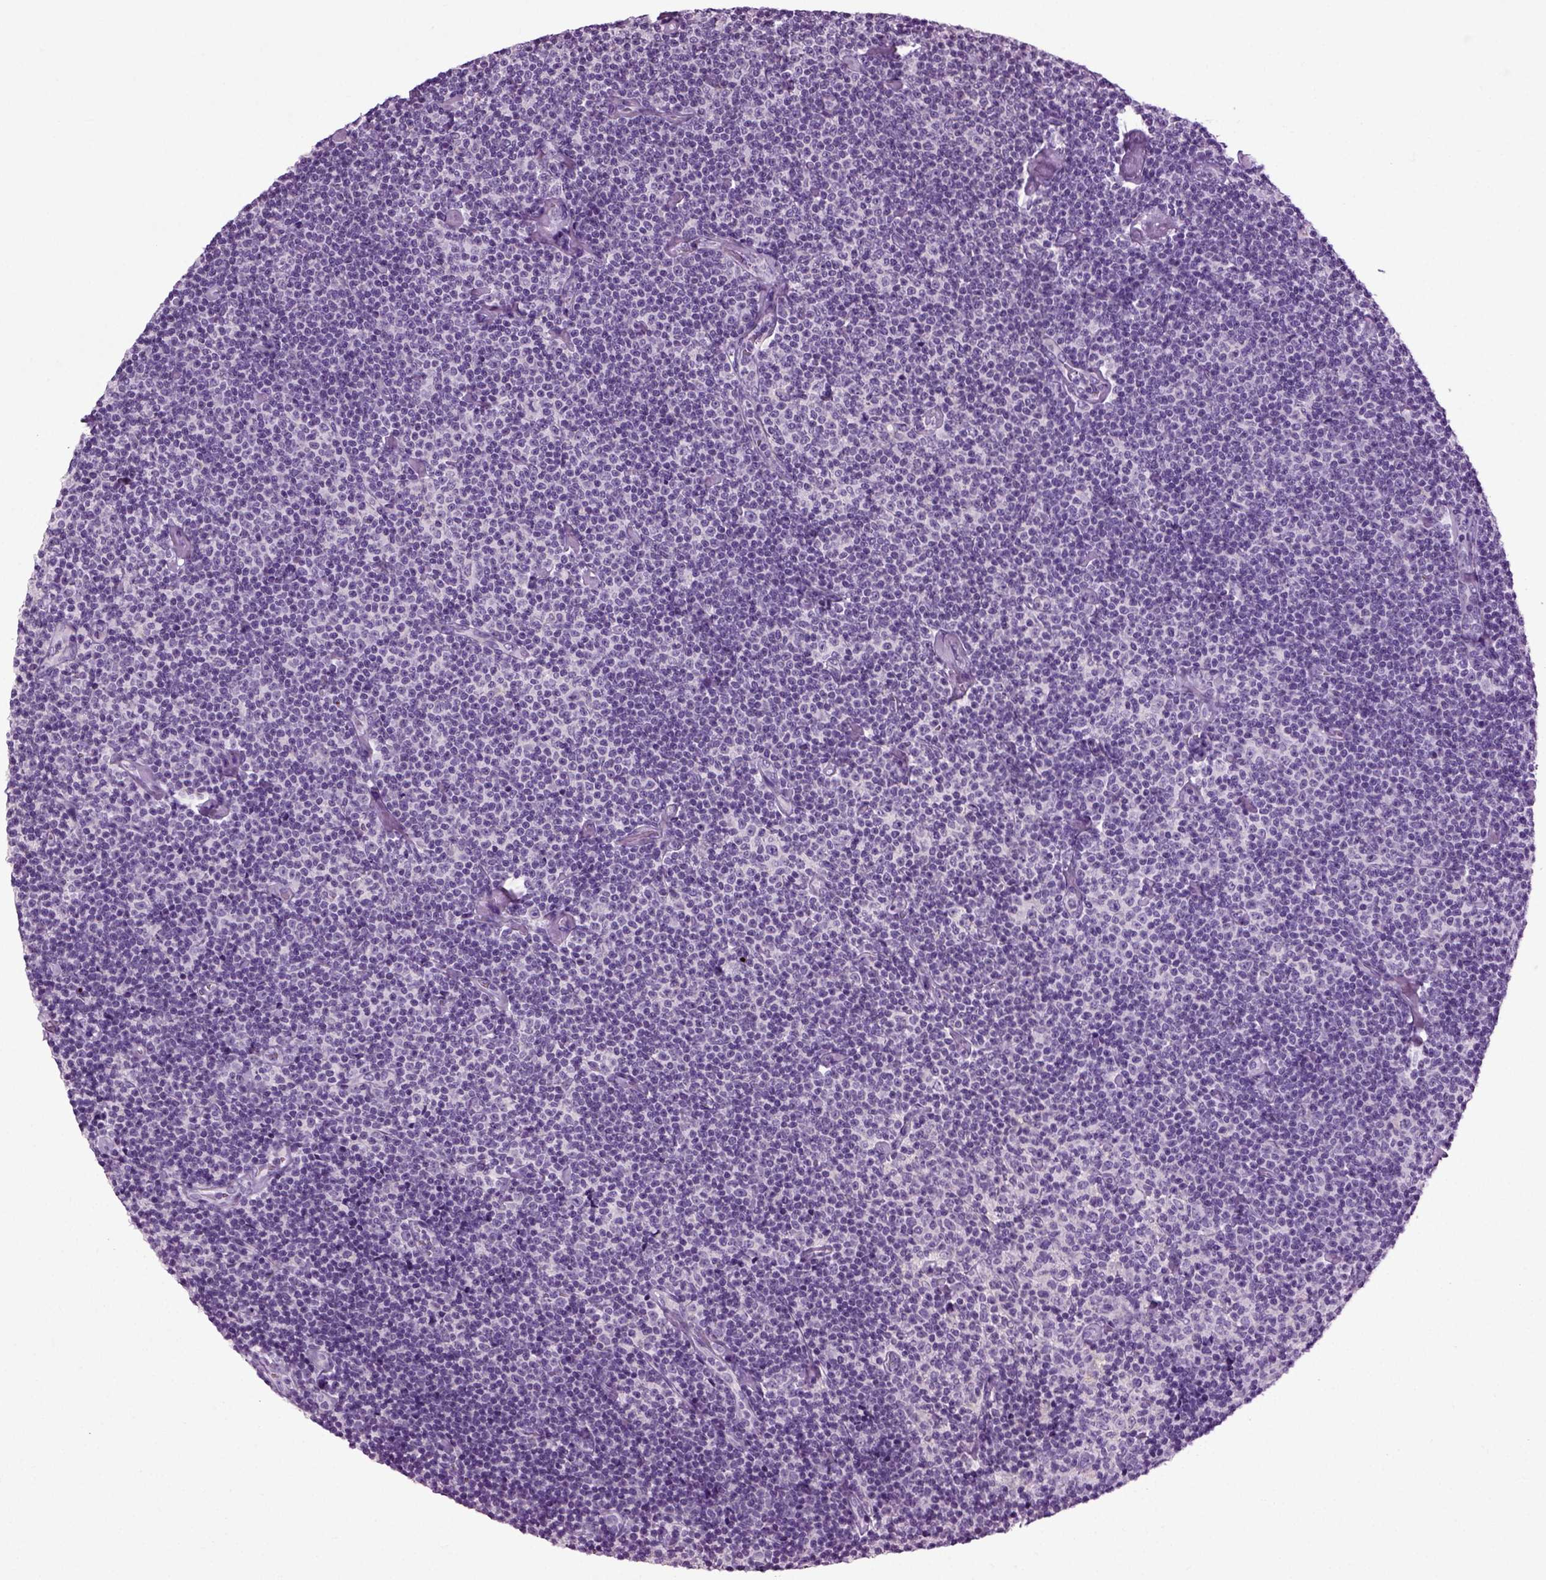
{"staining": {"intensity": "negative", "quantity": "none", "location": "none"}, "tissue": "lymphoma", "cell_type": "Tumor cells", "image_type": "cancer", "snomed": [{"axis": "morphology", "description": "Malignant lymphoma, non-Hodgkin's type, Low grade"}, {"axis": "topography", "description": "Lymph node"}], "caption": "Immunohistochemistry (IHC) micrograph of neoplastic tissue: human low-grade malignant lymphoma, non-Hodgkin's type stained with DAB displays no significant protein expression in tumor cells.", "gene": "DNAH10", "patient": {"sex": "male", "age": 81}}